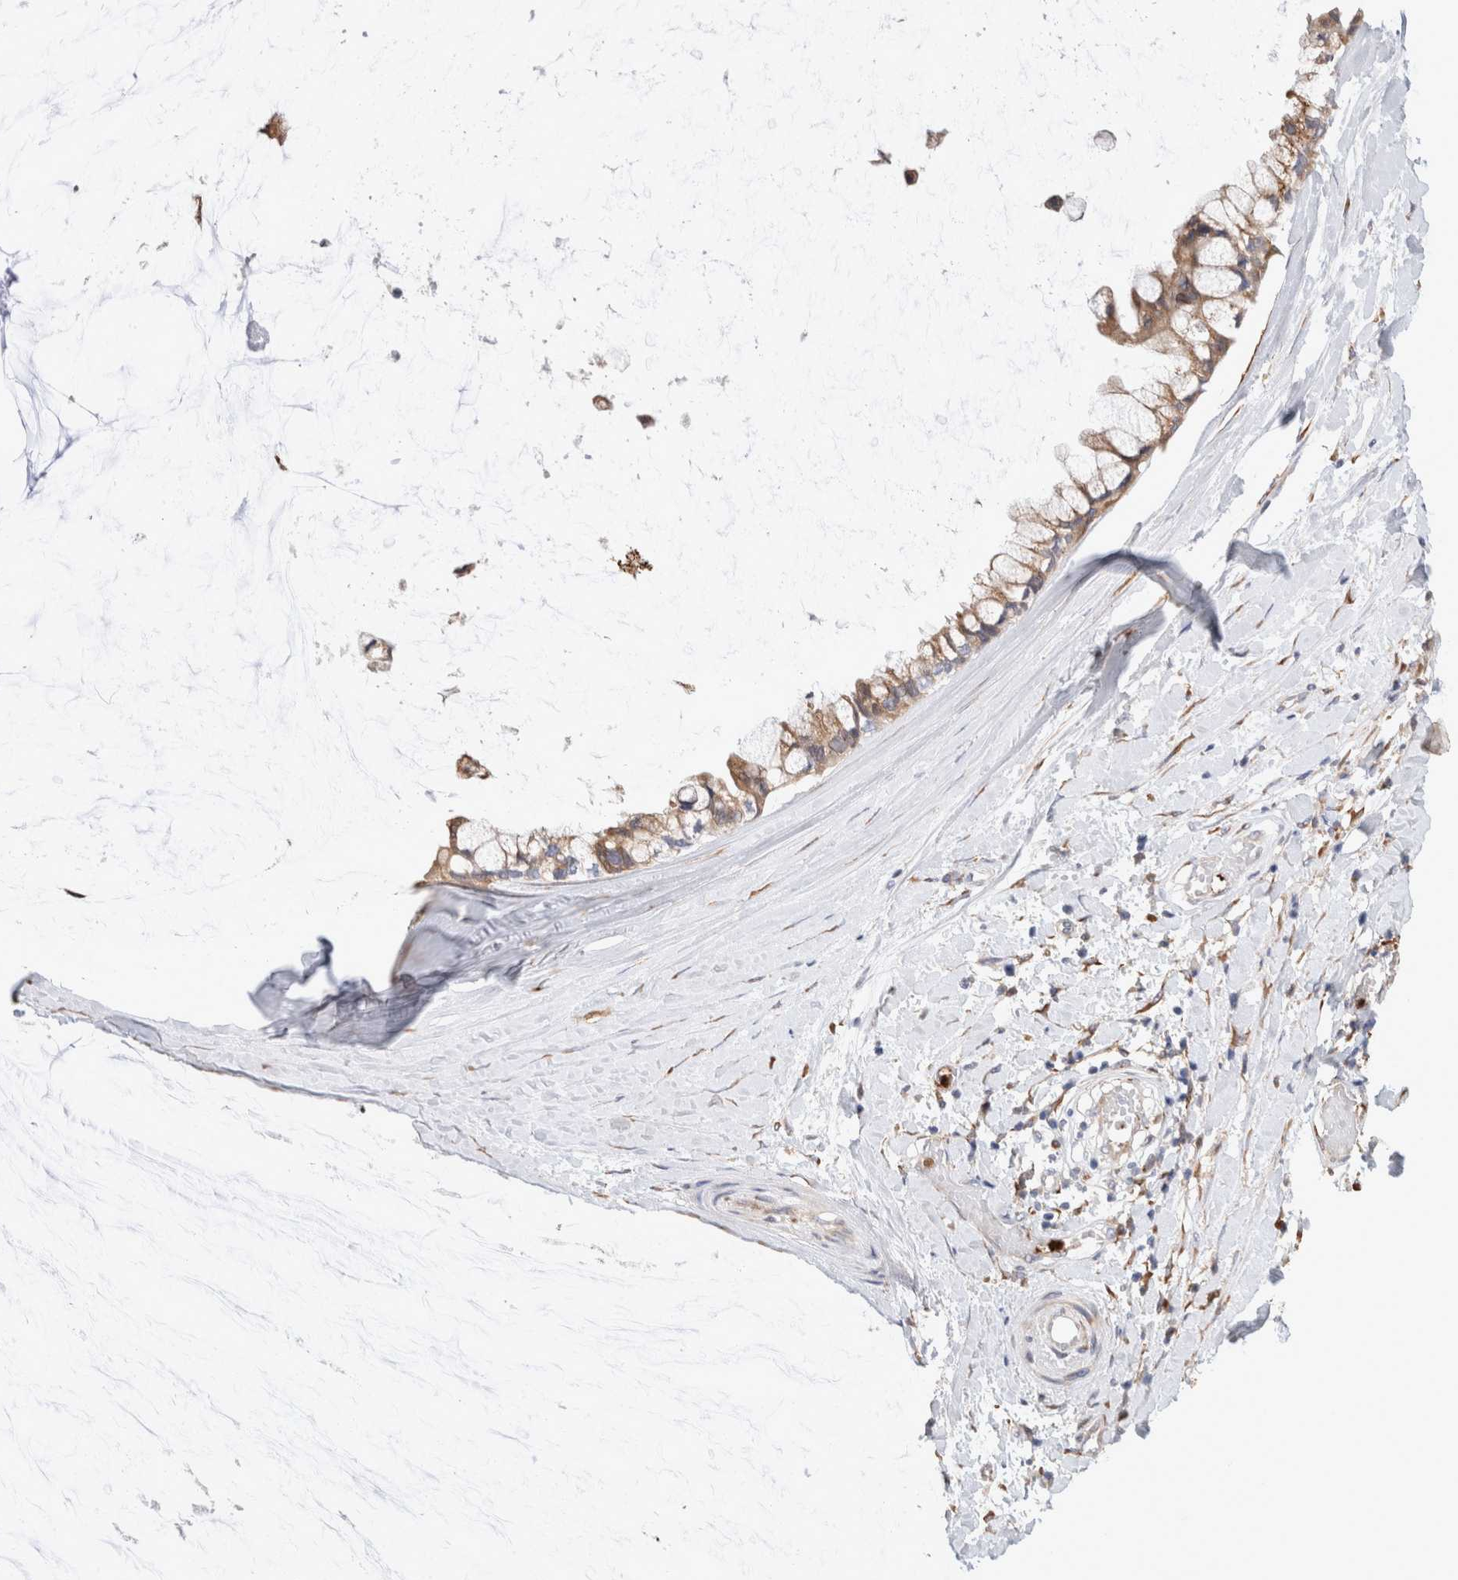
{"staining": {"intensity": "weak", "quantity": ">75%", "location": "cytoplasmic/membranous"}, "tissue": "ovarian cancer", "cell_type": "Tumor cells", "image_type": "cancer", "snomed": [{"axis": "morphology", "description": "Cystadenocarcinoma, mucinous, NOS"}, {"axis": "topography", "description": "Ovary"}], "caption": "Protein analysis of mucinous cystadenocarcinoma (ovarian) tissue exhibits weak cytoplasmic/membranous staining in about >75% of tumor cells.", "gene": "P4HA1", "patient": {"sex": "female", "age": 39}}